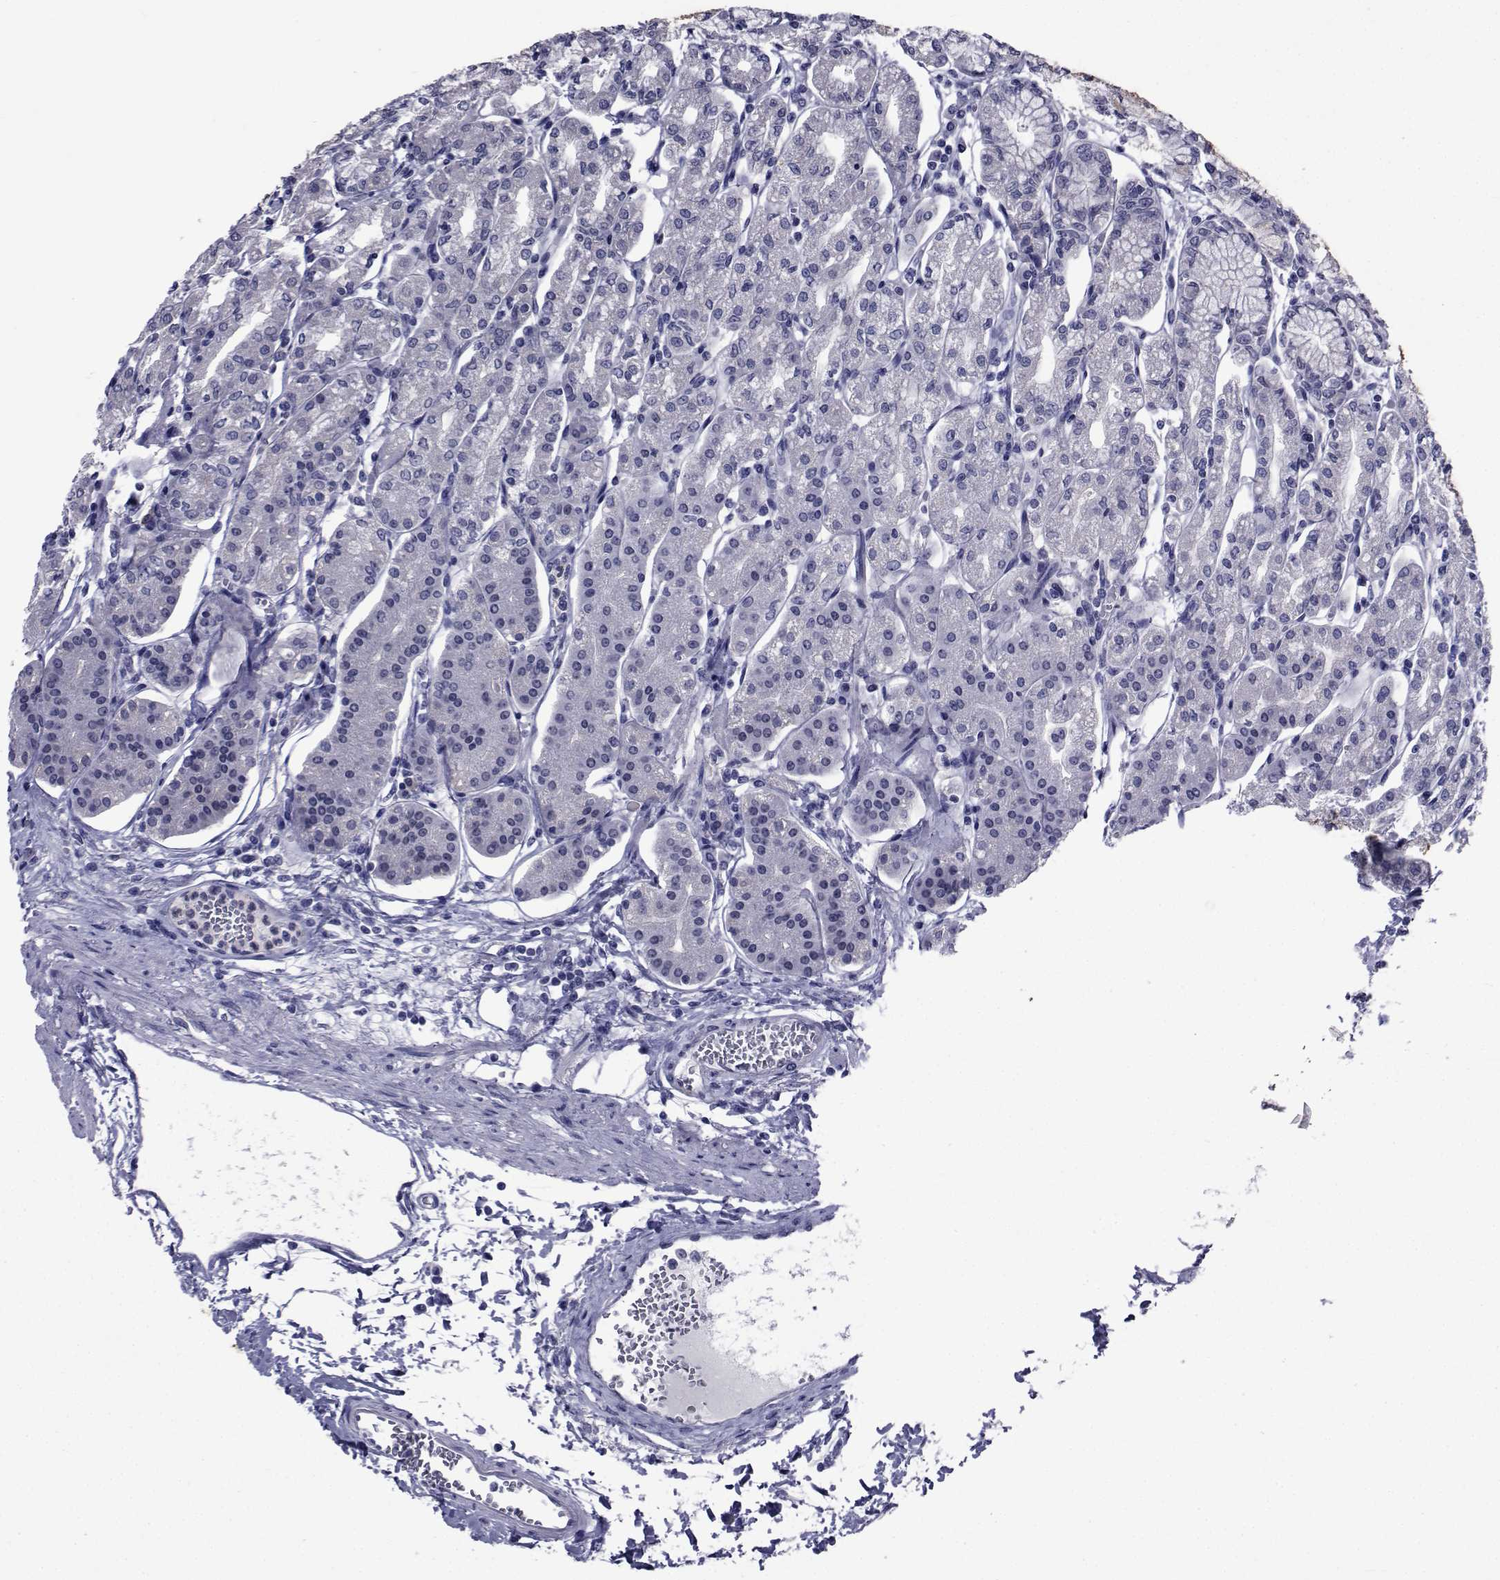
{"staining": {"intensity": "negative", "quantity": "none", "location": "none"}, "tissue": "stomach", "cell_type": "Glandular cells", "image_type": "normal", "snomed": [{"axis": "morphology", "description": "Normal tissue, NOS"}, {"axis": "topography", "description": "Skeletal muscle"}, {"axis": "topography", "description": "Stomach"}], "caption": "The micrograph exhibits no staining of glandular cells in benign stomach.", "gene": "SEMA5B", "patient": {"sex": "female", "age": 57}}